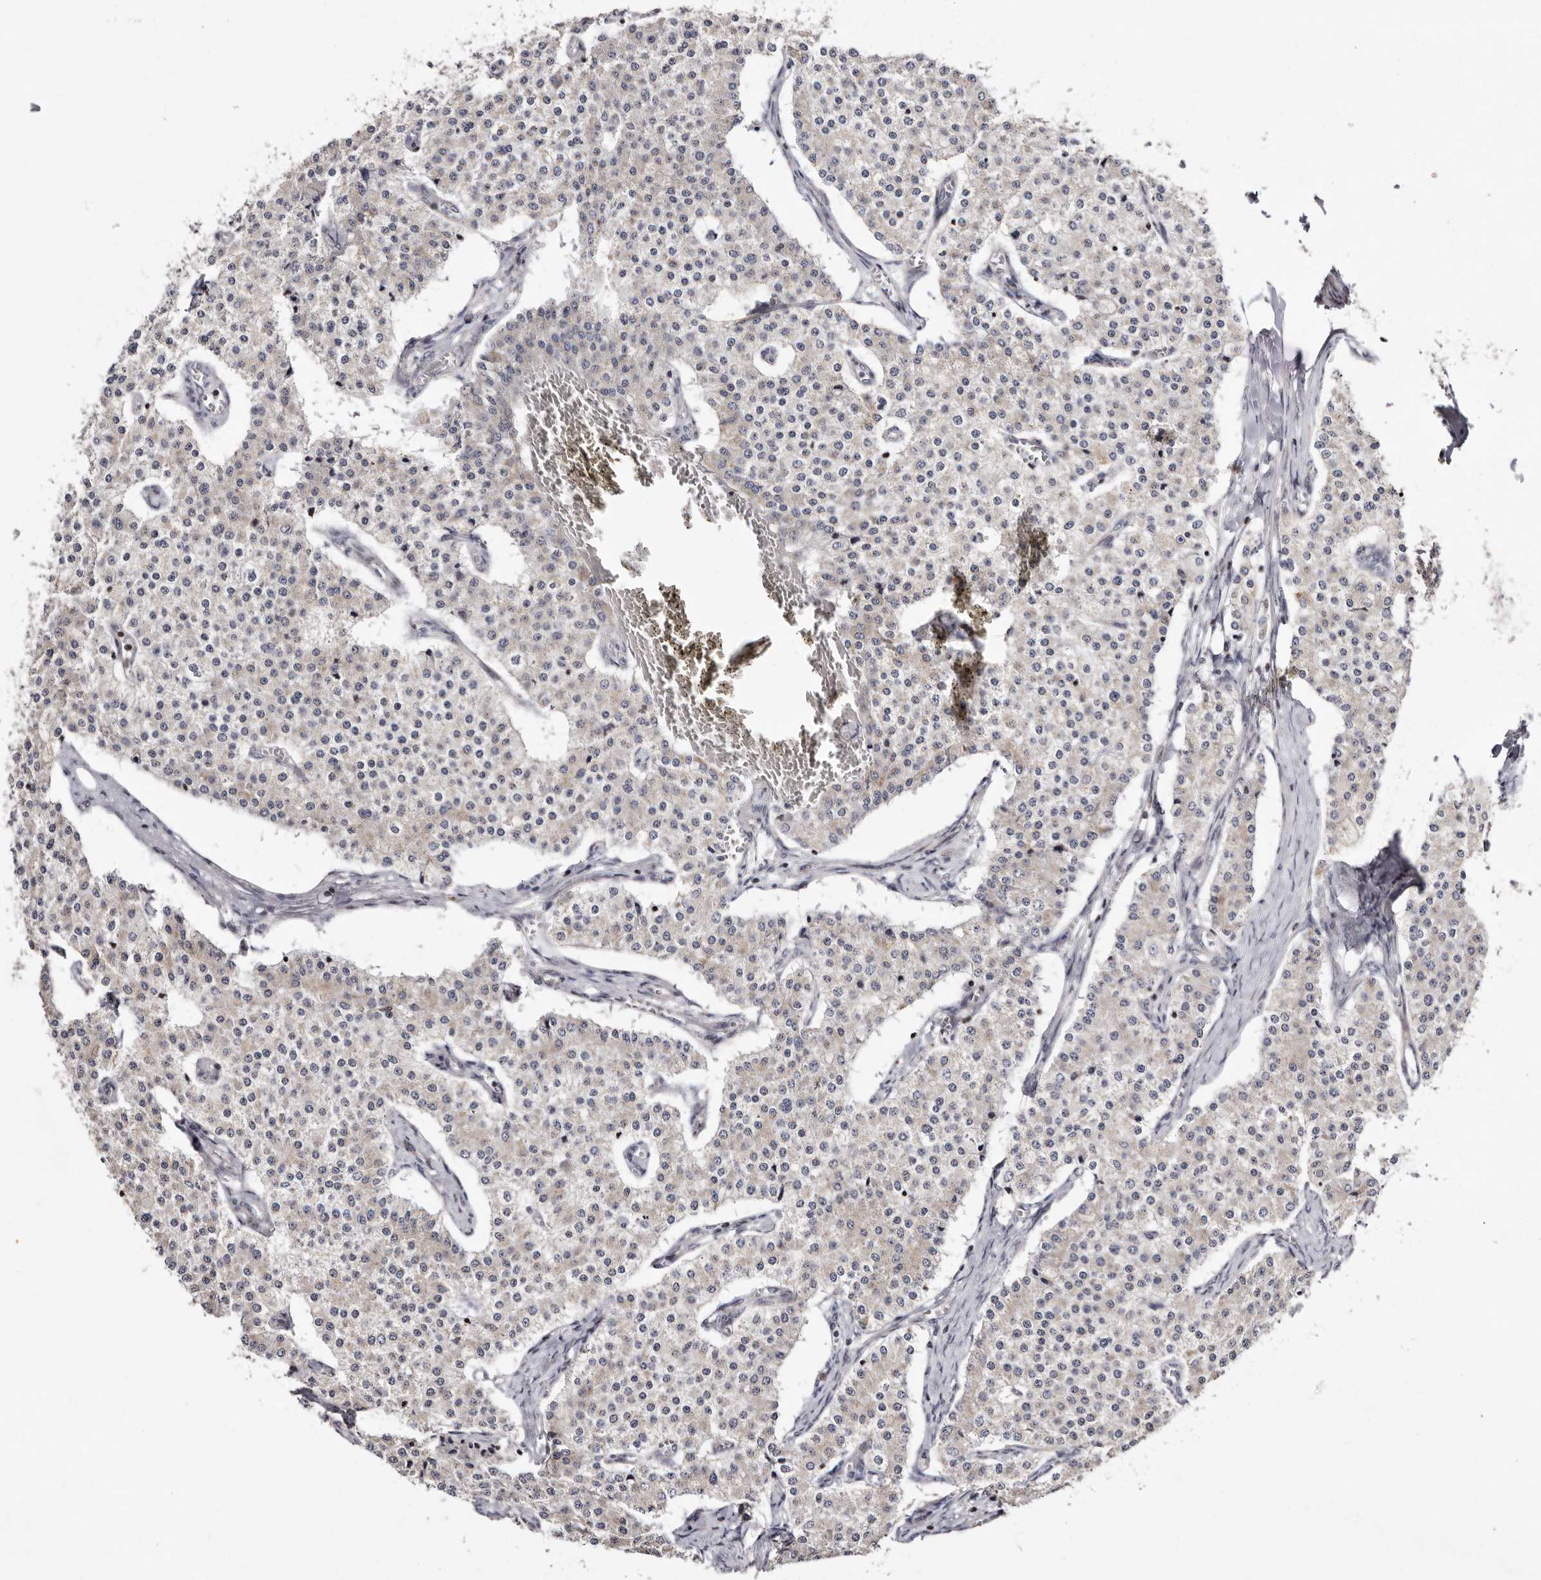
{"staining": {"intensity": "weak", "quantity": "<25%", "location": "cytoplasmic/membranous"}, "tissue": "carcinoid", "cell_type": "Tumor cells", "image_type": "cancer", "snomed": [{"axis": "morphology", "description": "Carcinoid, malignant, NOS"}, {"axis": "topography", "description": "Colon"}], "caption": "Tumor cells show no significant protein staining in carcinoid.", "gene": "TIMM17B", "patient": {"sex": "female", "age": 52}}